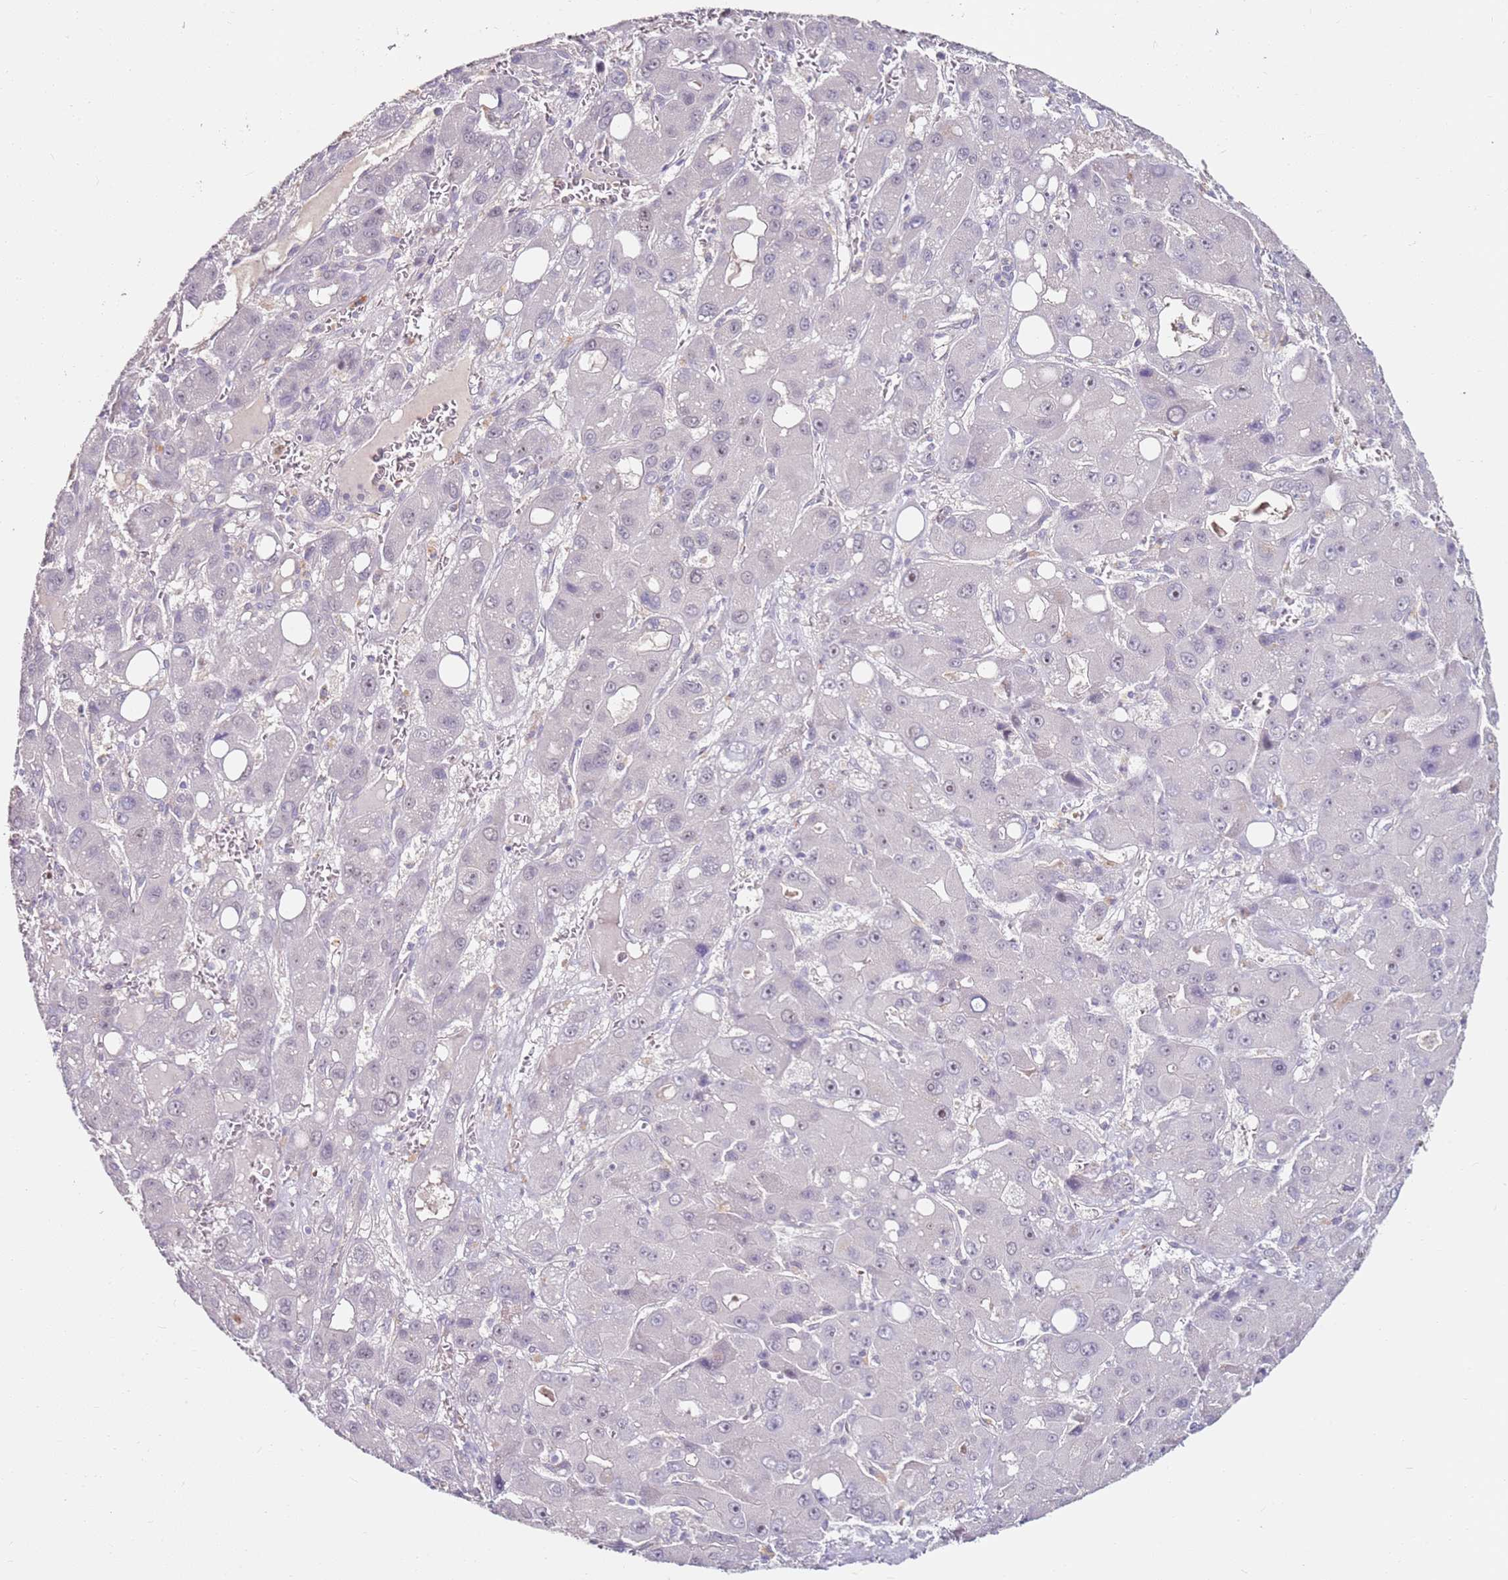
{"staining": {"intensity": "weak", "quantity": "<25%", "location": "nuclear"}, "tissue": "liver cancer", "cell_type": "Tumor cells", "image_type": "cancer", "snomed": [{"axis": "morphology", "description": "Carcinoma, Hepatocellular, NOS"}, {"axis": "topography", "description": "Liver"}], "caption": "A high-resolution histopathology image shows IHC staining of liver hepatocellular carcinoma, which shows no significant staining in tumor cells.", "gene": "RARS2", "patient": {"sex": "male", "age": 55}}